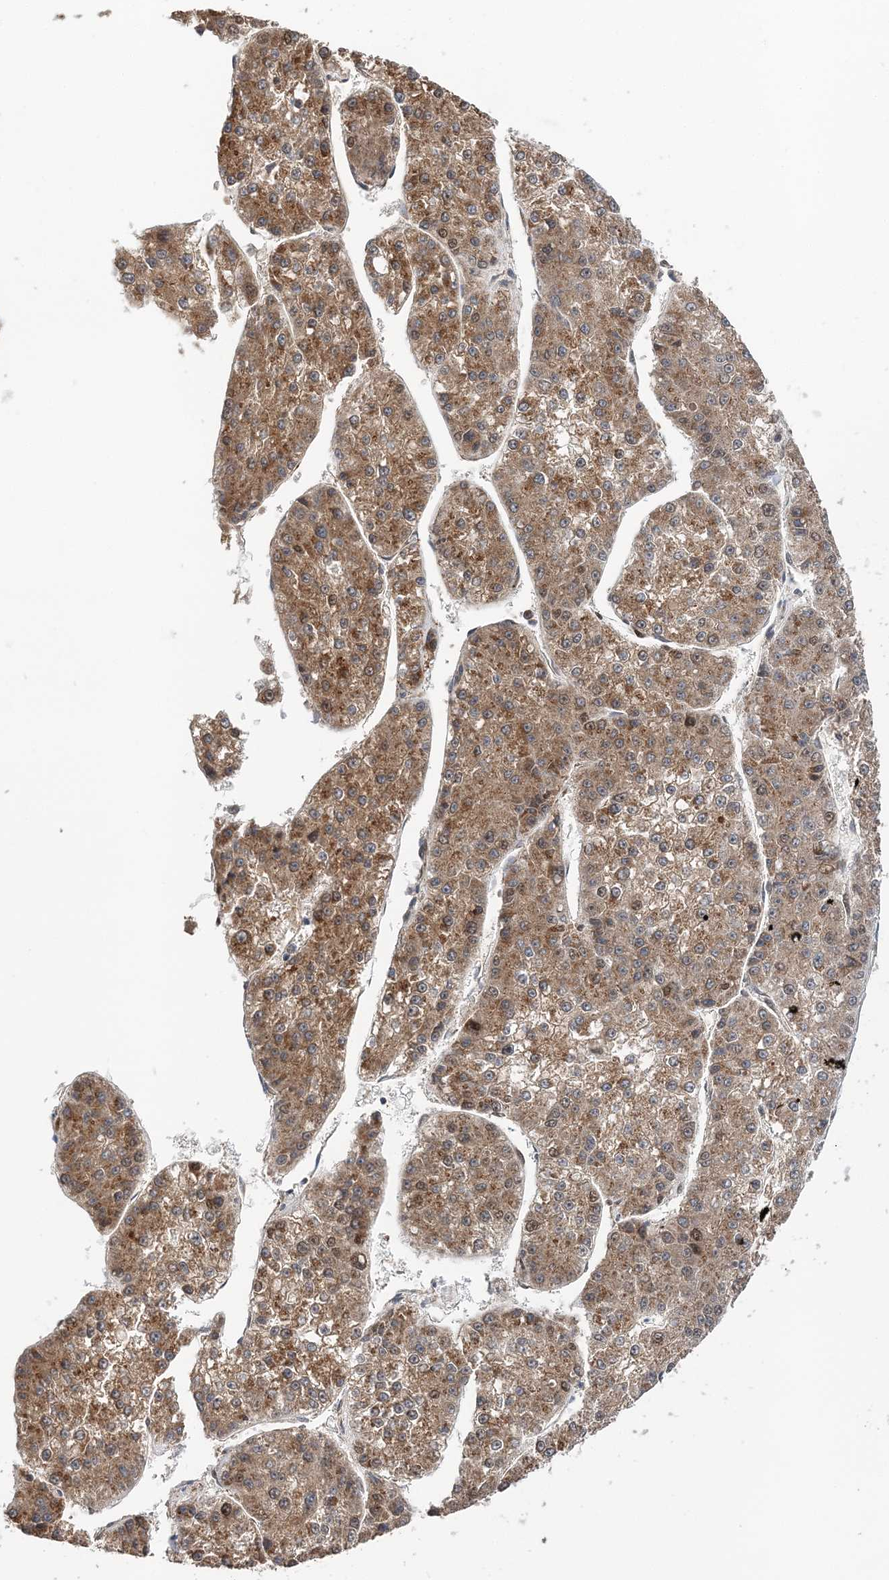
{"staining": {"intensity": "moderate", "quantity": ">75%", "location": "cytoplasmic/membranous"}, "tissue": "liver cancer", "cell_type": "Tumor cells", "image_type": "cancer", "snomed": [{"axis": "morphology", "description": "Carcinoma, Hepatocellular, NOS"}, {"axis": "topography", "description": "Liver"}], "caption": "Protein expression analysis of hepatocellular carcinoma (liver) shows moderate cytoplasmic/membranous expression in approximately >75% of tumor cells.", "gene": "KIF4A", "patient": {"sex": "female", "age": 73}}